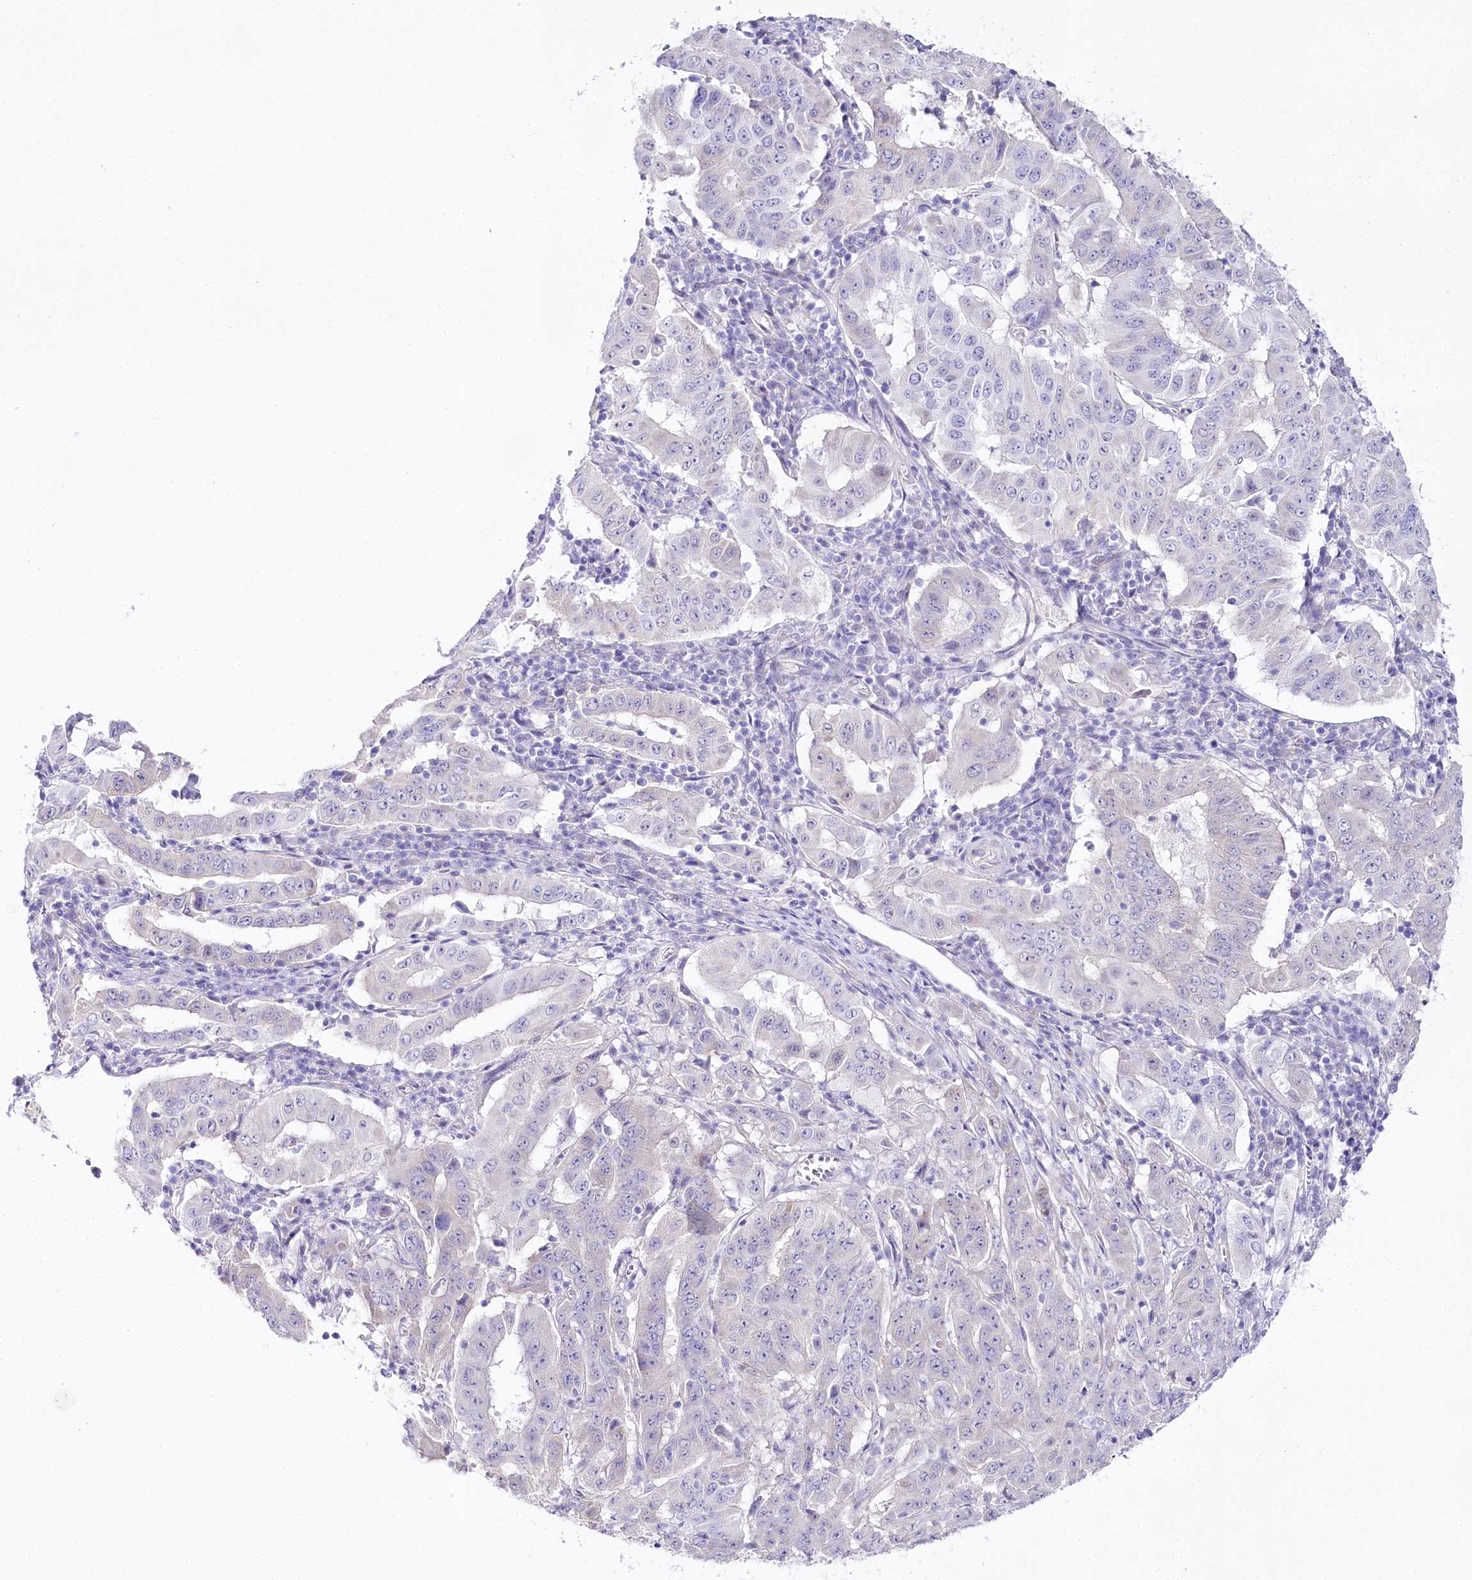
{"staining": {"intensity": "negative", "quantity": "none", "location": "none"}, "tissue": "pancreatic cancer", "cell_type": "Tumor cells", "image_type": "cancer", "snomed": [{"axis": "morphology", "description": "Adenocarcinoma, NOS"}, {"axis": "topography", "description": "Pancreas"}], "caption": "DAB immunohistochemical staining of pancreatic cancer exhibits no significant positivity in tumor cells.", "gene": "CSN3", "patient": {"sex": "male", "age": 63}}